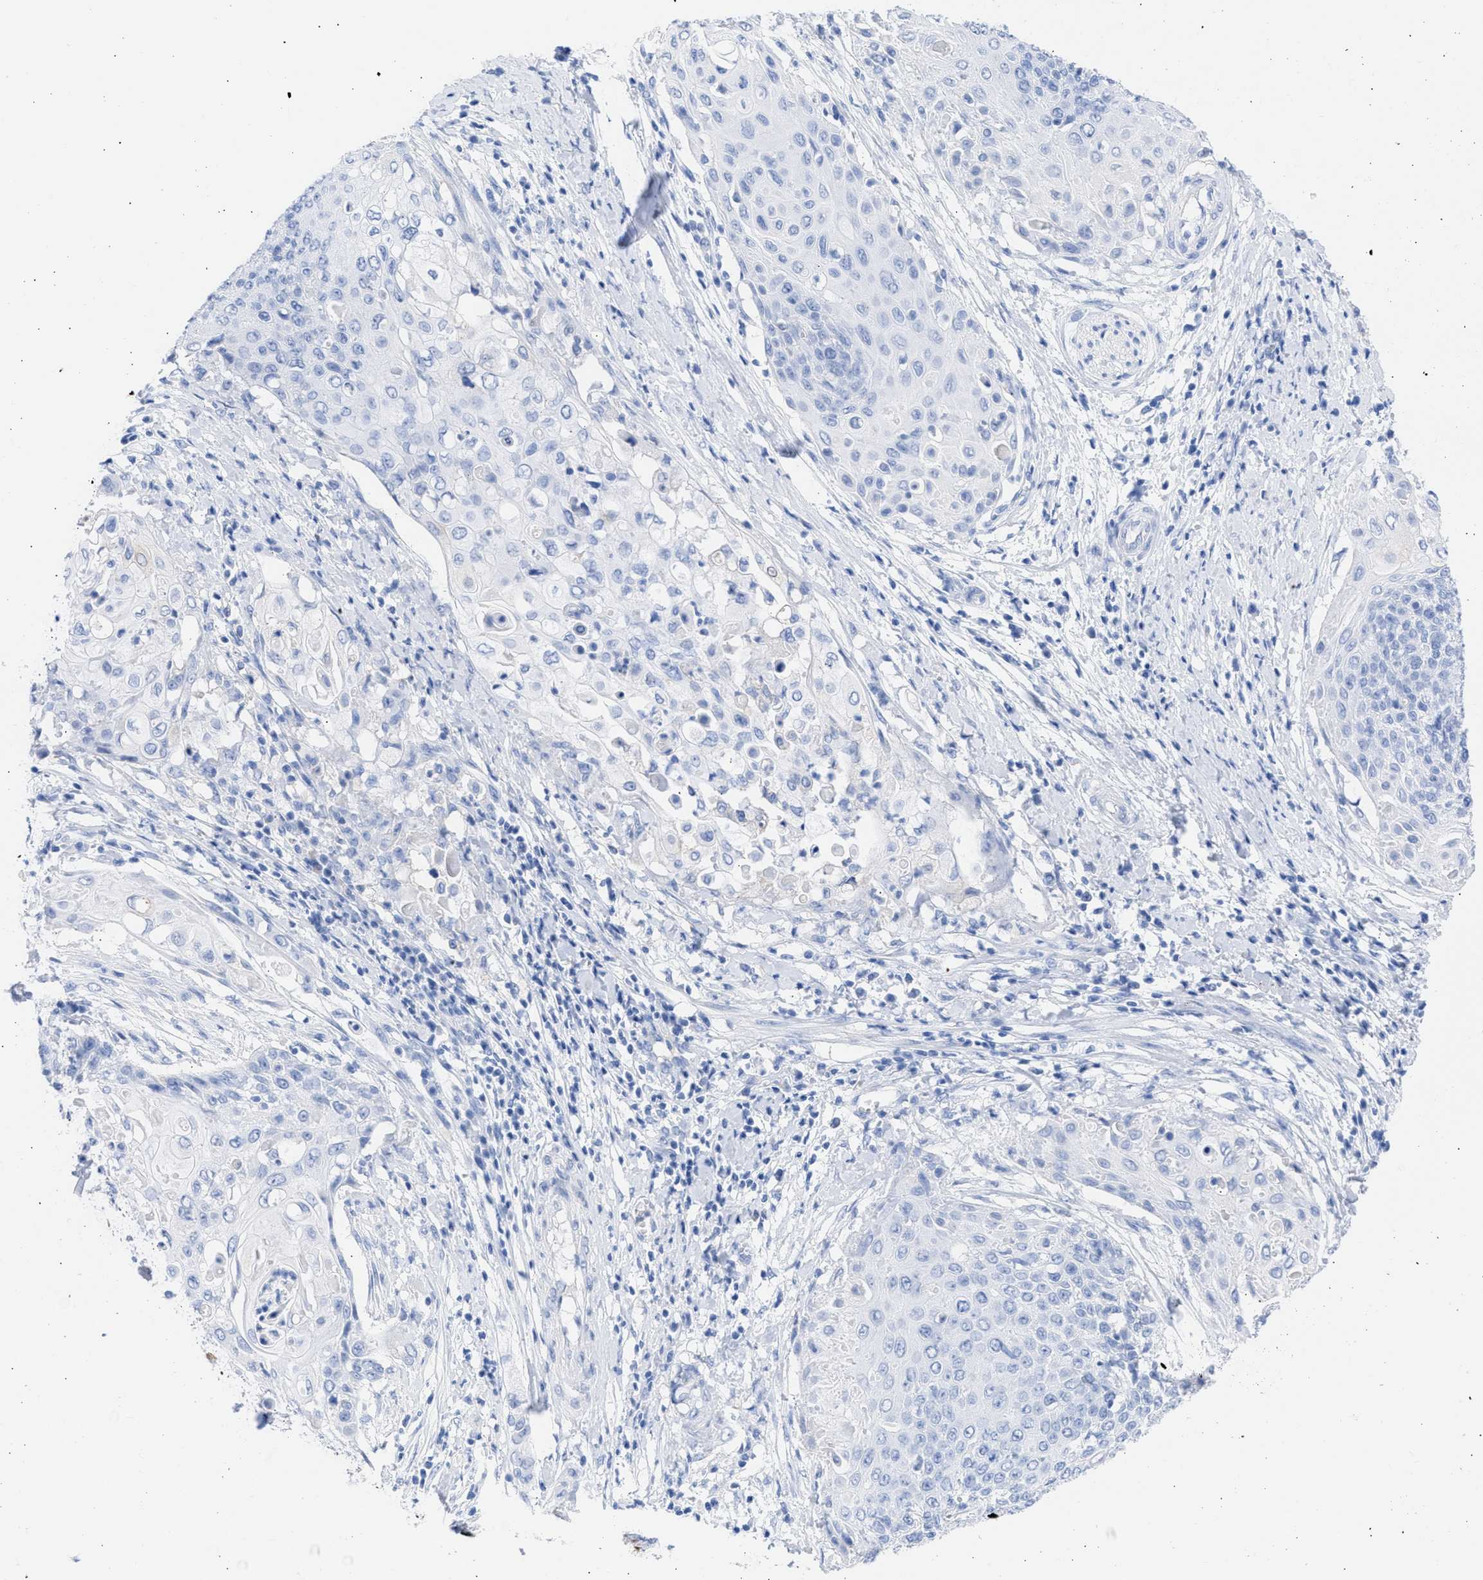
{"staining": {"intensity": "negative", "quantity": "none", "location": "none"}, "tissue": "cervical cancer", "cell_type": "Tumor cells", "image_type": "cancer", "snomed": [{"axis": "morphology", "description": "Squamous cell carcinoma, NOS"}, {"axis": "topography", "description": "Cervix"}], "caption": "Immunohistochemistry (IHC) of human cervical cancer (squamous cell carcinoma) demonstrates no expression in tumor cells. (Brightfield microscopy of DAB (3,3'-diaminobenzidine) immunohistochemistry at high magnification).", "gene": "RSPH1", "patient": {"sex": "female", "age": 39}}